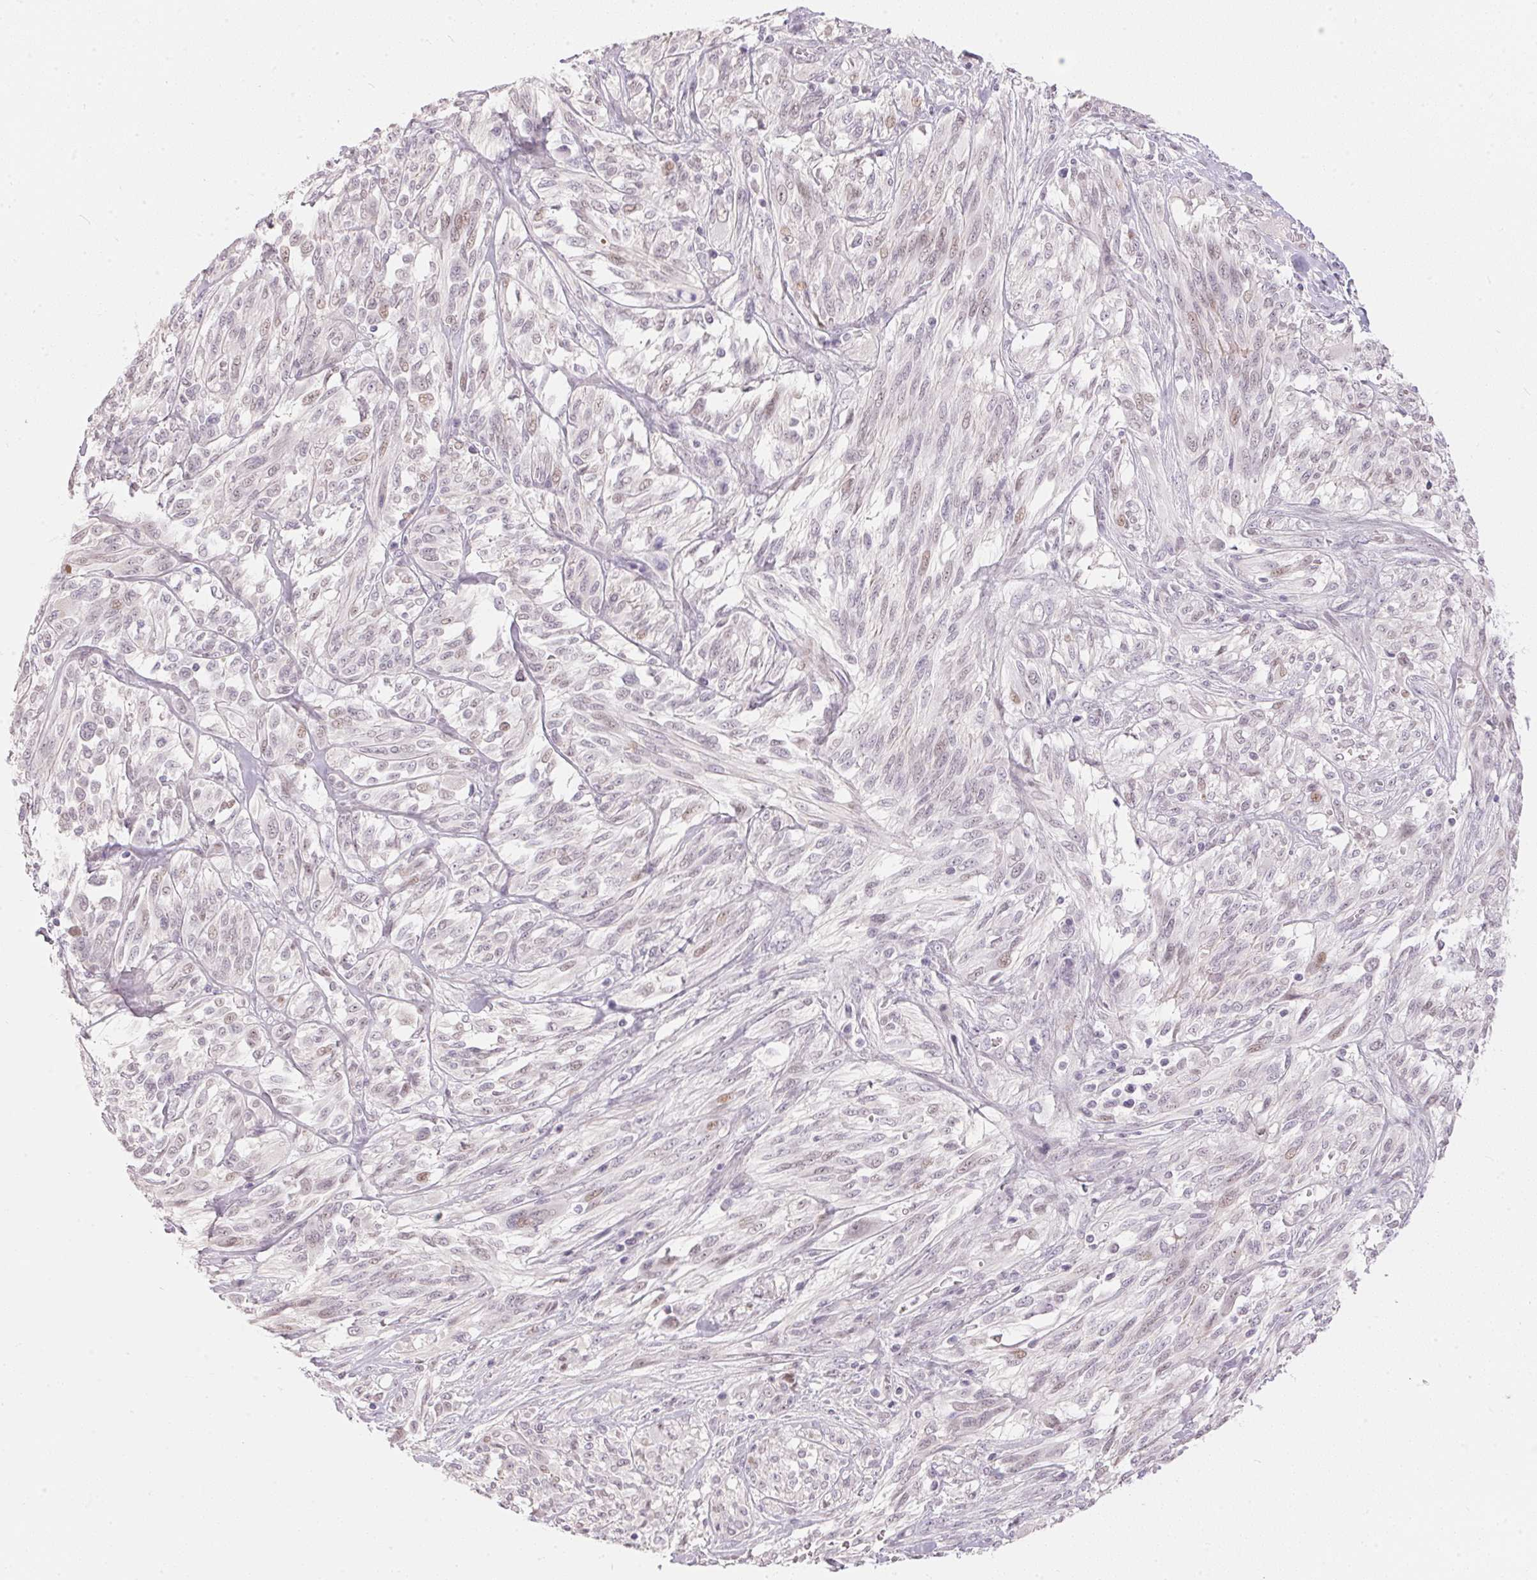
{"staining": {"intensity": "weak", "quantity": "<25%", "location": "nuclear"}, "tissue": "melanoma", "cell_type": "Tumor cells", "image_type": "cancer", "snomed": [{"axis": "morphology", "description": "Malignant melanoma, NOS"}, {"axis": "topography", "description": "Skin"}], "caption": "This is an immunohistochemistry (IHC) photomicrograph of malignant melanoma. There is no positivity in tumor cells.", "gene": "GDAP1L1", "patient": {"sex": "female", "age": 91}}